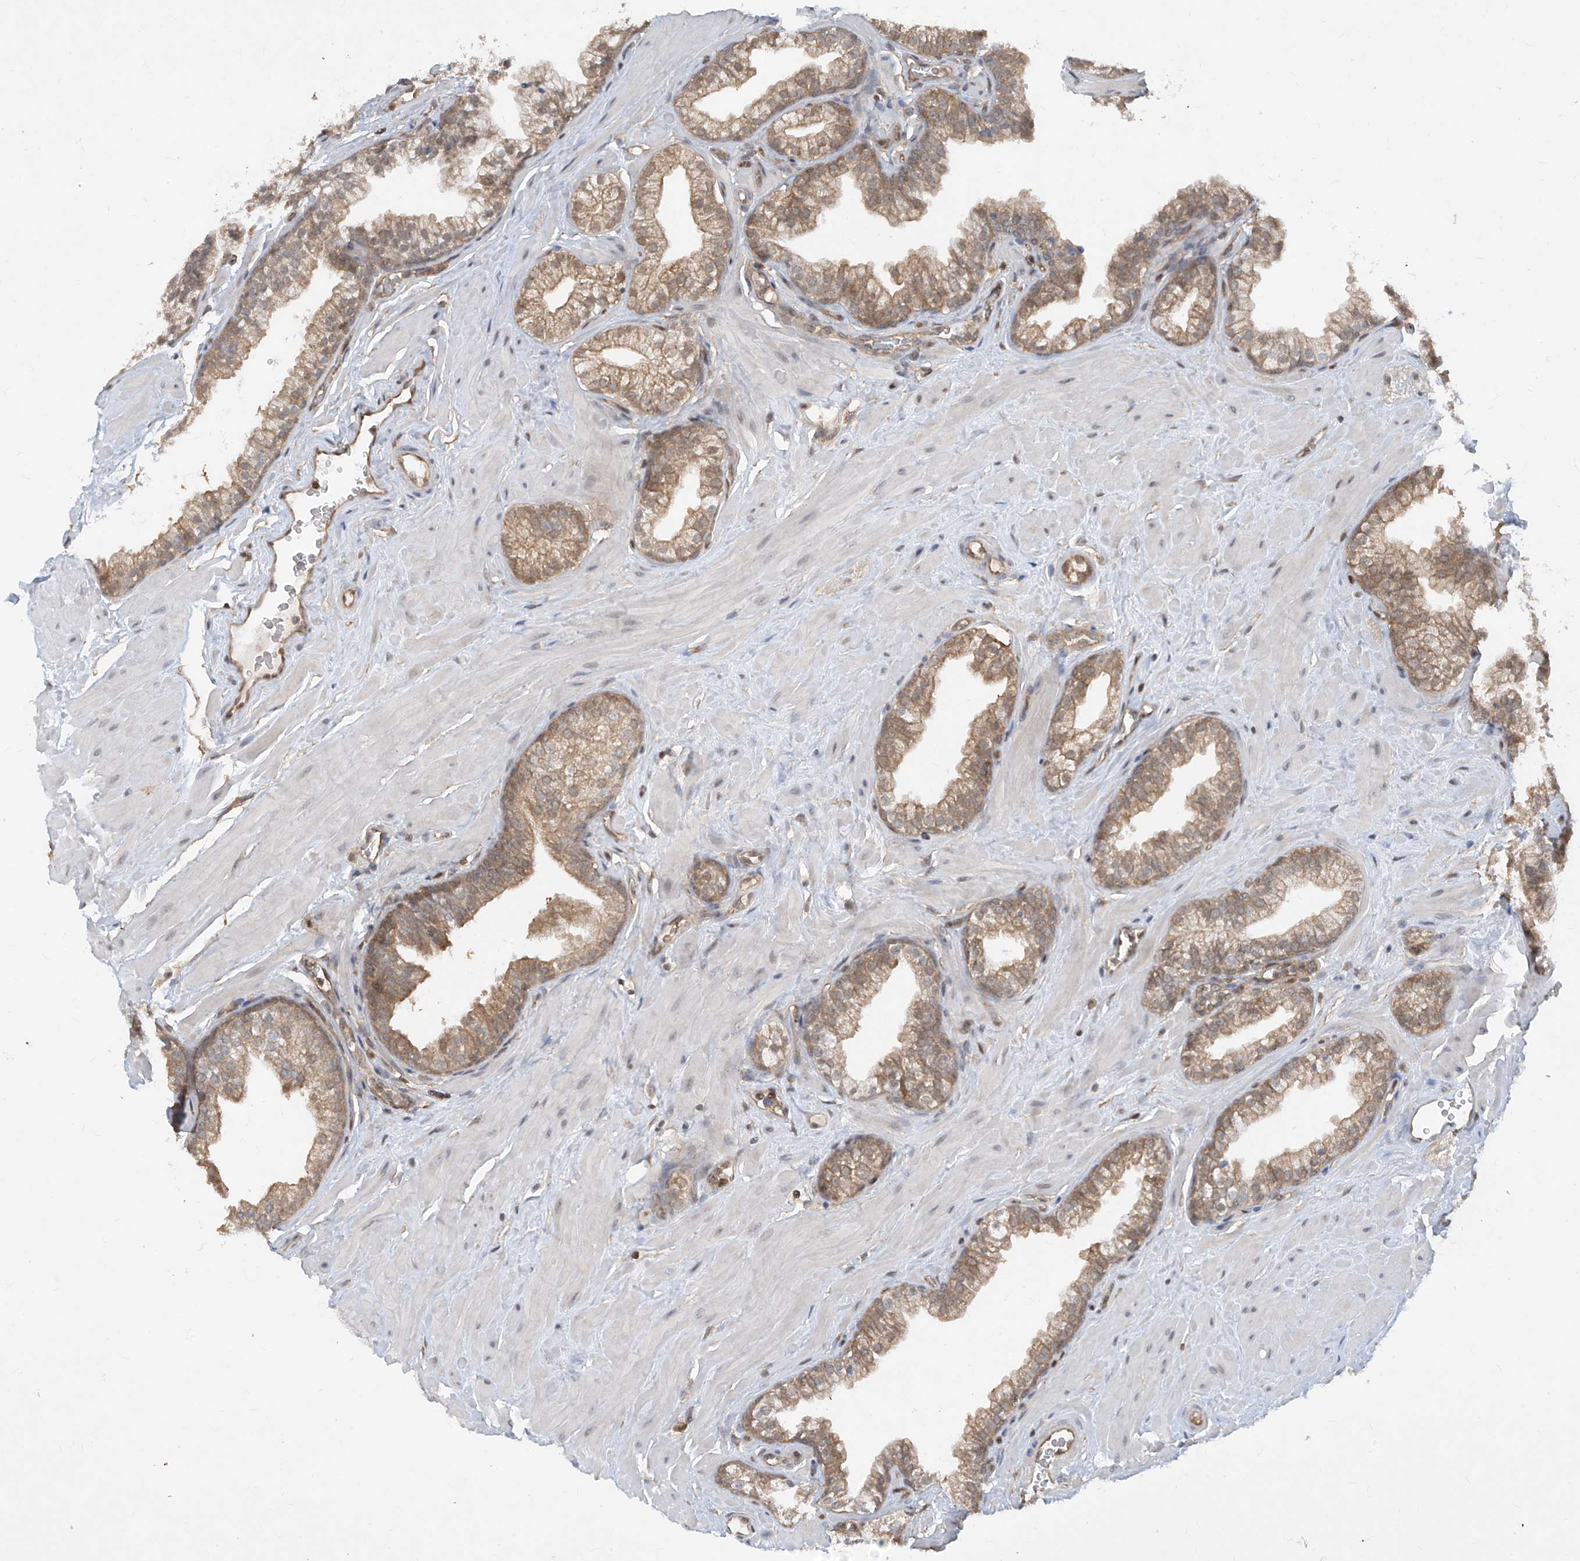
{"staining": {"intensity": "moderate", "quantity": "25%-75%", "location": "cytoplasmic/membranous"}, "tissue": "prostate", "cell_type": "Glandular cells", "image_type": "normal", "snomed": [{"axis": "morphology", "description": "Normal tissue, NOS"}, {"axis": "morphology", "description": "Urothelial carcinoma, Low grade"}, {"axis": "topography", "description": "Urinary bladder"}, {"axis": "topography", "description": "Prostate"}], "caption": "DAB (3,3'-diaminobenzidine) immunohistochemical staining of normal human prostate reveals moderate cytoplasmic/membranous protein staining in about 25%-75% of glandular cells.", "gene": "ZNF358", "patient": {"sex": "male", "age": 60}}